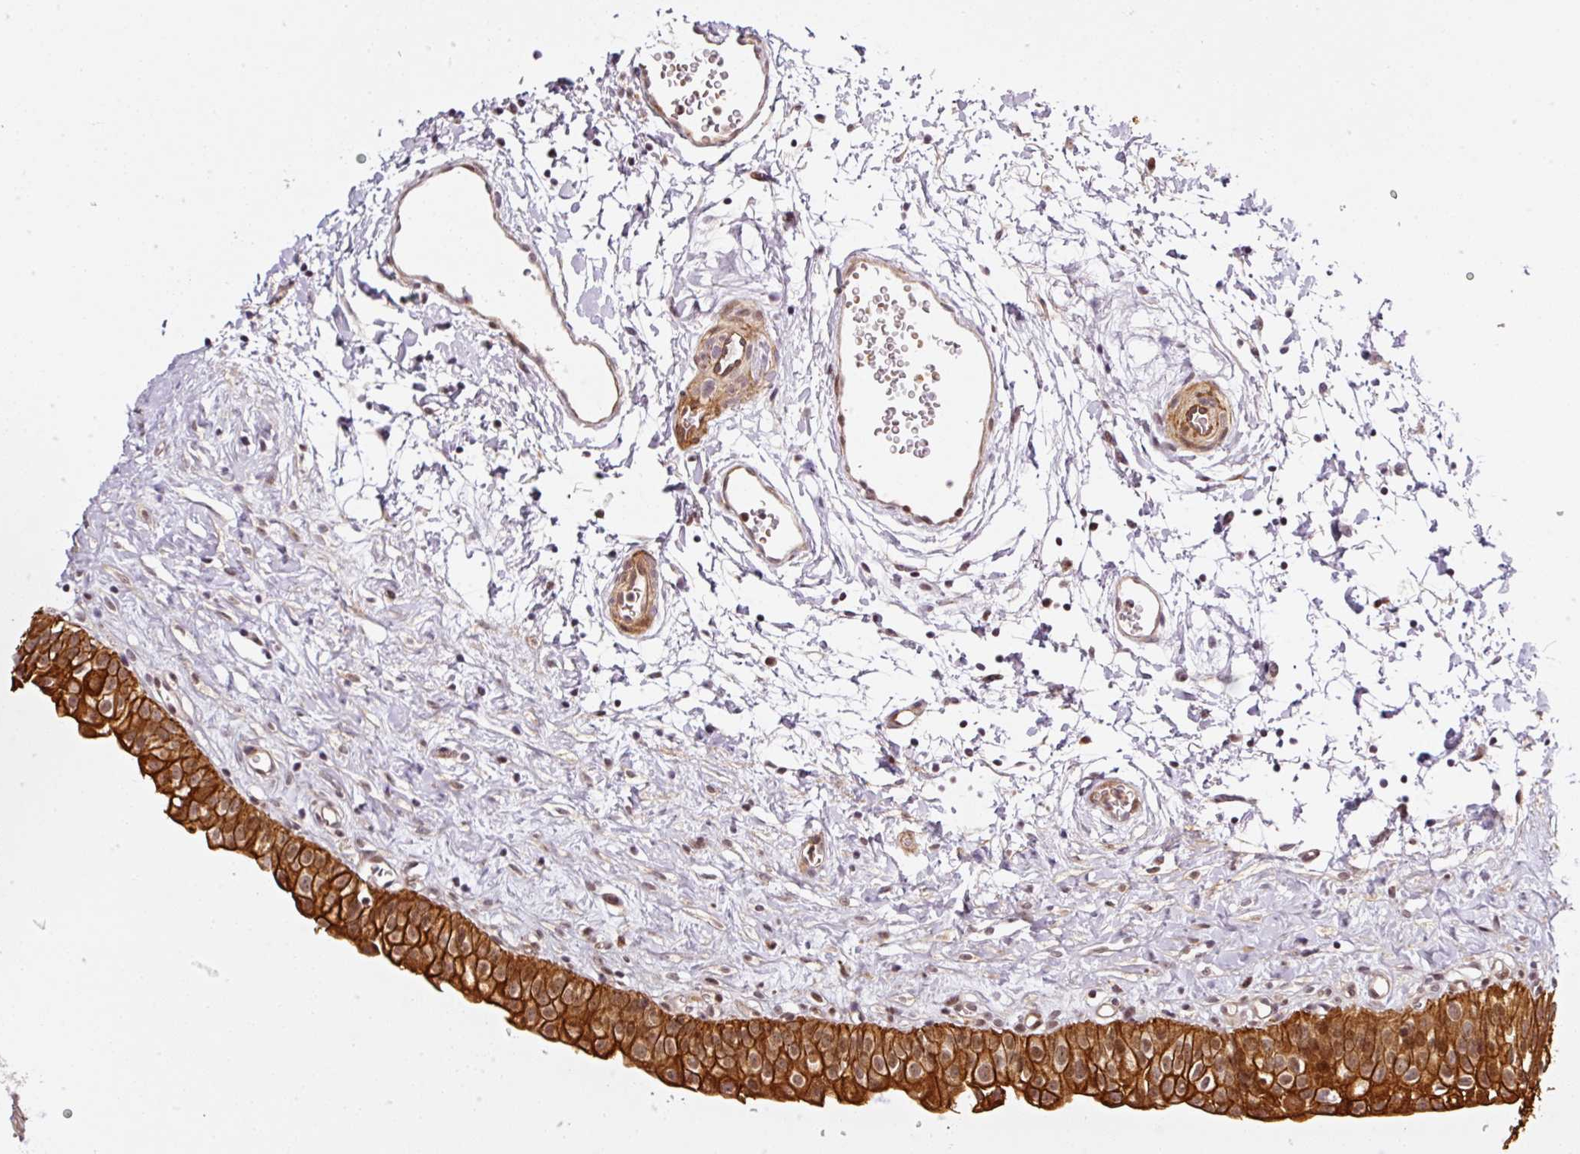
{"staining": {"intensity": "strong", "quantity": ">75%", "location": "cytoplasmic/membranous"}, "tissue": "urinary bladder", "cell_type": "Urothelial cells", "image_type": "normal", "snomed": [{"axis": "morphology", "description": "Normal tissue, NOS"}, {"axis": "topography", "description": "Urinary bladder"}], "caption": "Normal urinary bladder shows strong cytoplasmic/membranous staining in about >75% of urothelial cells.", "gene": "ANKRD20A1", "patient": {"sex": "male", "age": 51}}